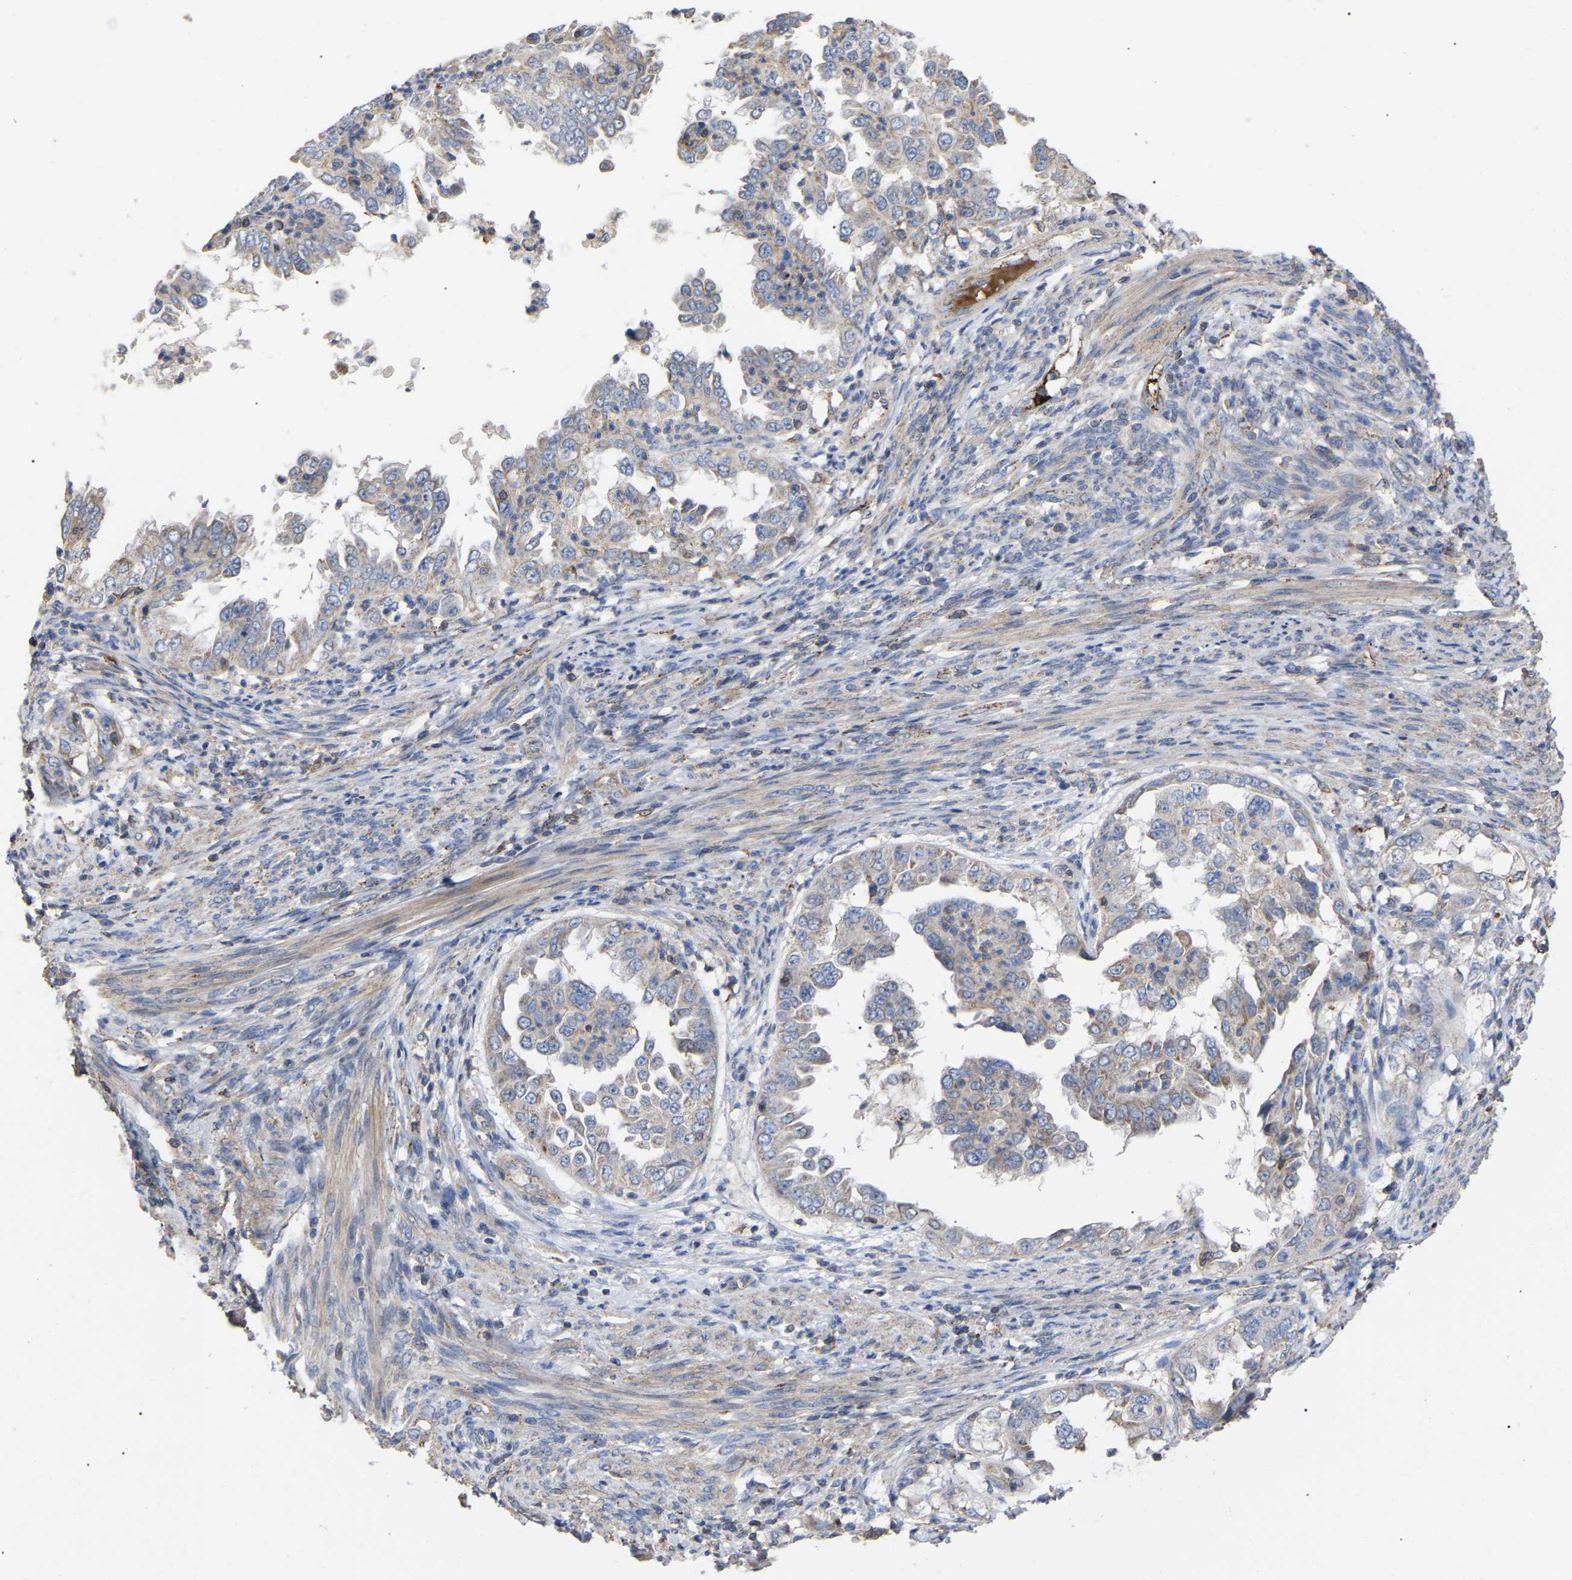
{"staining": {"intensity": "negative", "quantity": "none", "location": "none"}, "tissue": "endometrial cancer", "cell_type": "Tumor cells", "image_type": "cancer", "snomed": [{"axis": "morphology", "description": "Adenocarcinoma, NOS"}, {"axis": "topography", "description": "Endometrium"}], "caption": "Micrograph shows no protein expression in tumor cells of adenocarcinoma (endometrial) tissue.", "gene": "FAM171A2", "patient": {"sex": "female", "age": 85}}